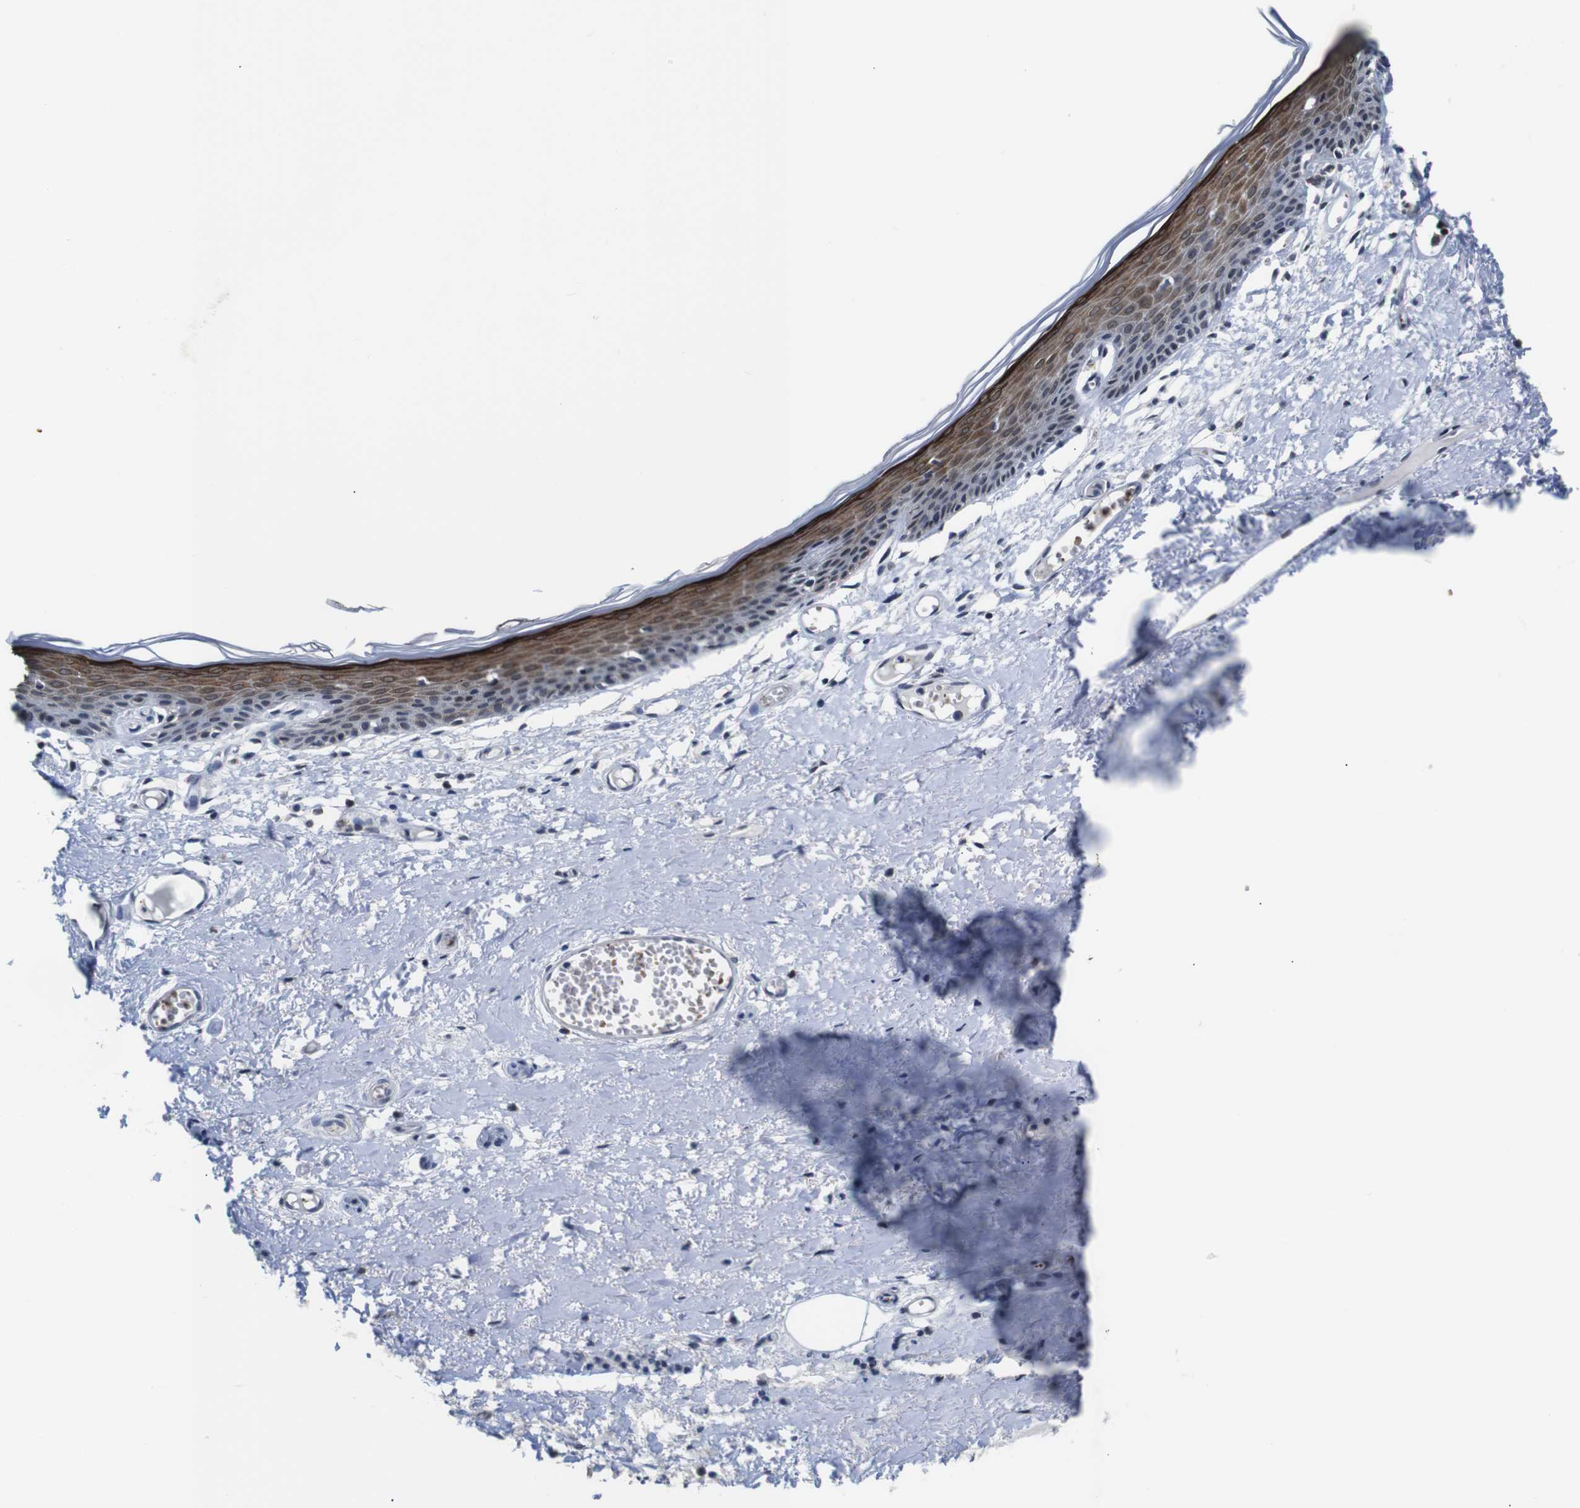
{"staining": {"intensity": "moderate", "quantity": "25%-75%", "location": "cytoplasmic/membranous,nuclear"}, "tissue": "skin", "cell_type": "Epidermal cells", "image_type": "normal", "snomed": [{"axis": "morphology", "description": "Normal tissue, NOS"}, {"axis": "topography", "description": "Vulva"}], "caption": "Moderate cytoplasmic/membranous,nuclear expression is appreciated in approximately 25%-75% of epidermal cells in unremarkable skin. The protein is stained brown, and the nuclei are stained in blue (DAB (3,3'-diaminobenzidine) IHC with brightfield microscopy, high magnification).", "gene": "ILDR2", "patient": {"sex": "female", "age": 54}}